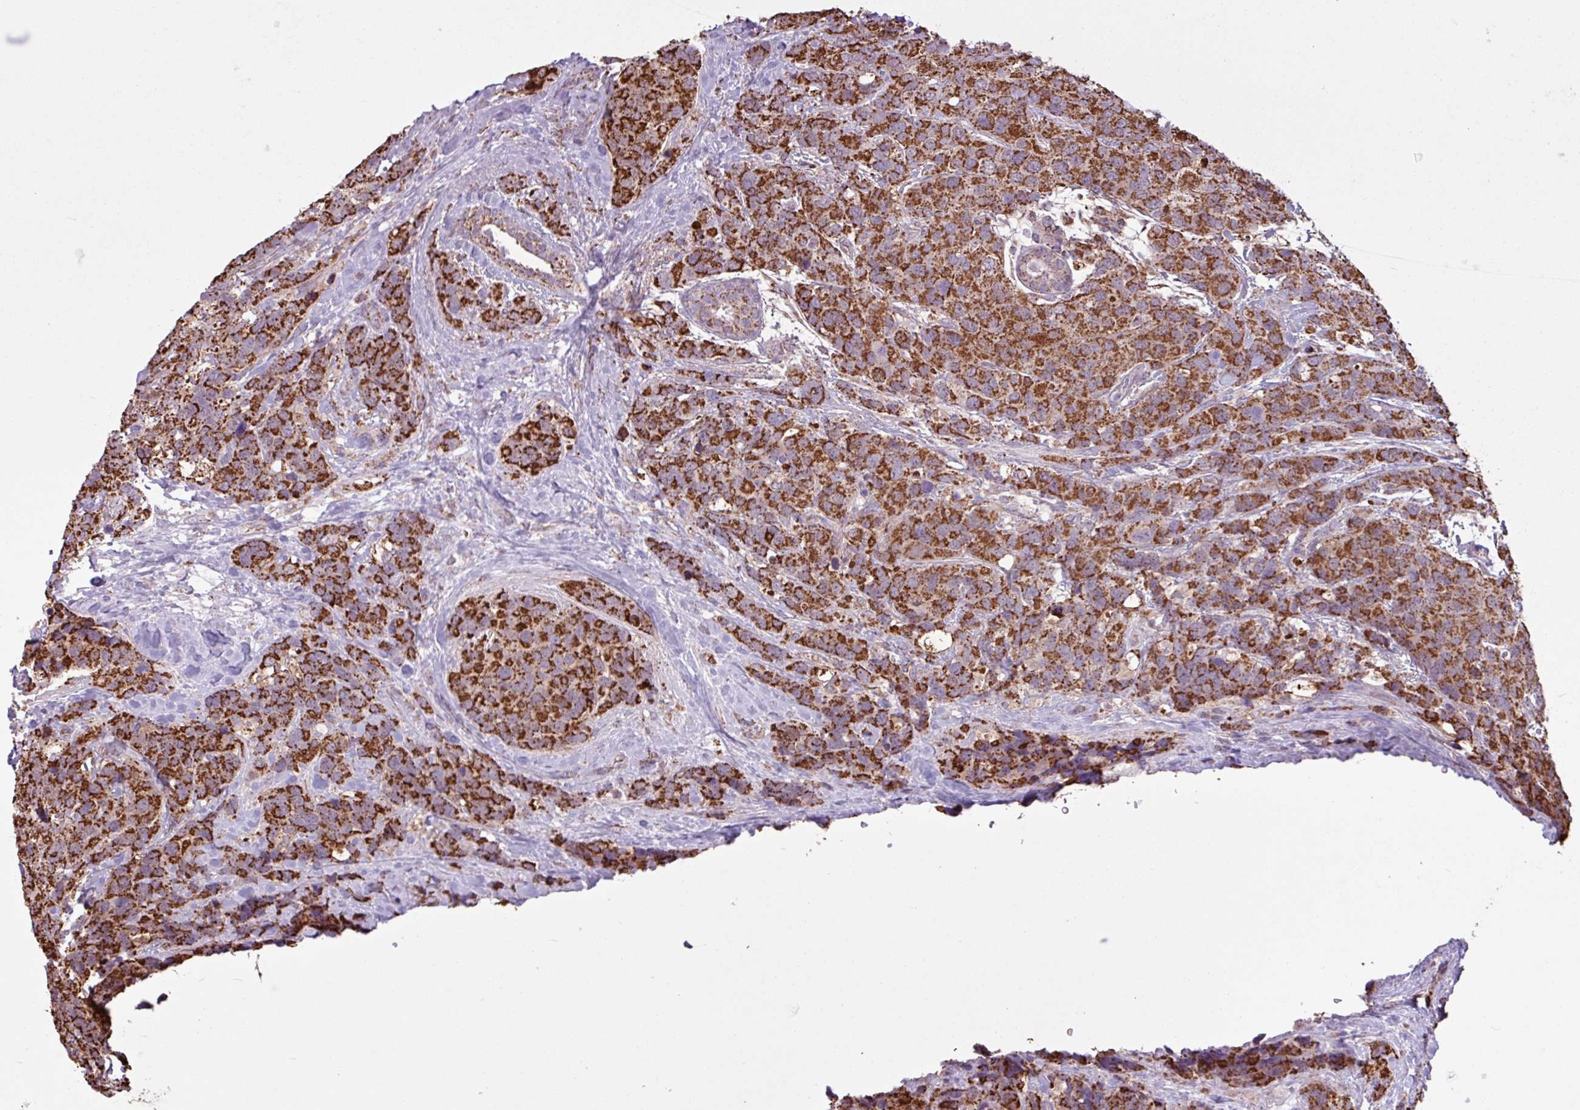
{"staining": {"intensity": "strong", "quantity": ">75%", "location": "cytoplasmic/membranous"}, "tissue": "breast cancer", "cell_type": "Tumor cells", "image_type": "cancer", "snomed": [{"axis": "morphology", "description": "Lobular carcinoma"}, {"axis": "topography", "description": "Breast"}], "caption": "A histopathology image showing strong cytoplasmic/membranous expression in about >75% of tumor cells in breast lobular carcinoma, as visualized by brown immunohistochemical staining.", "gene": "ALG8", "patient": {"sex": "female", "age": 59}}